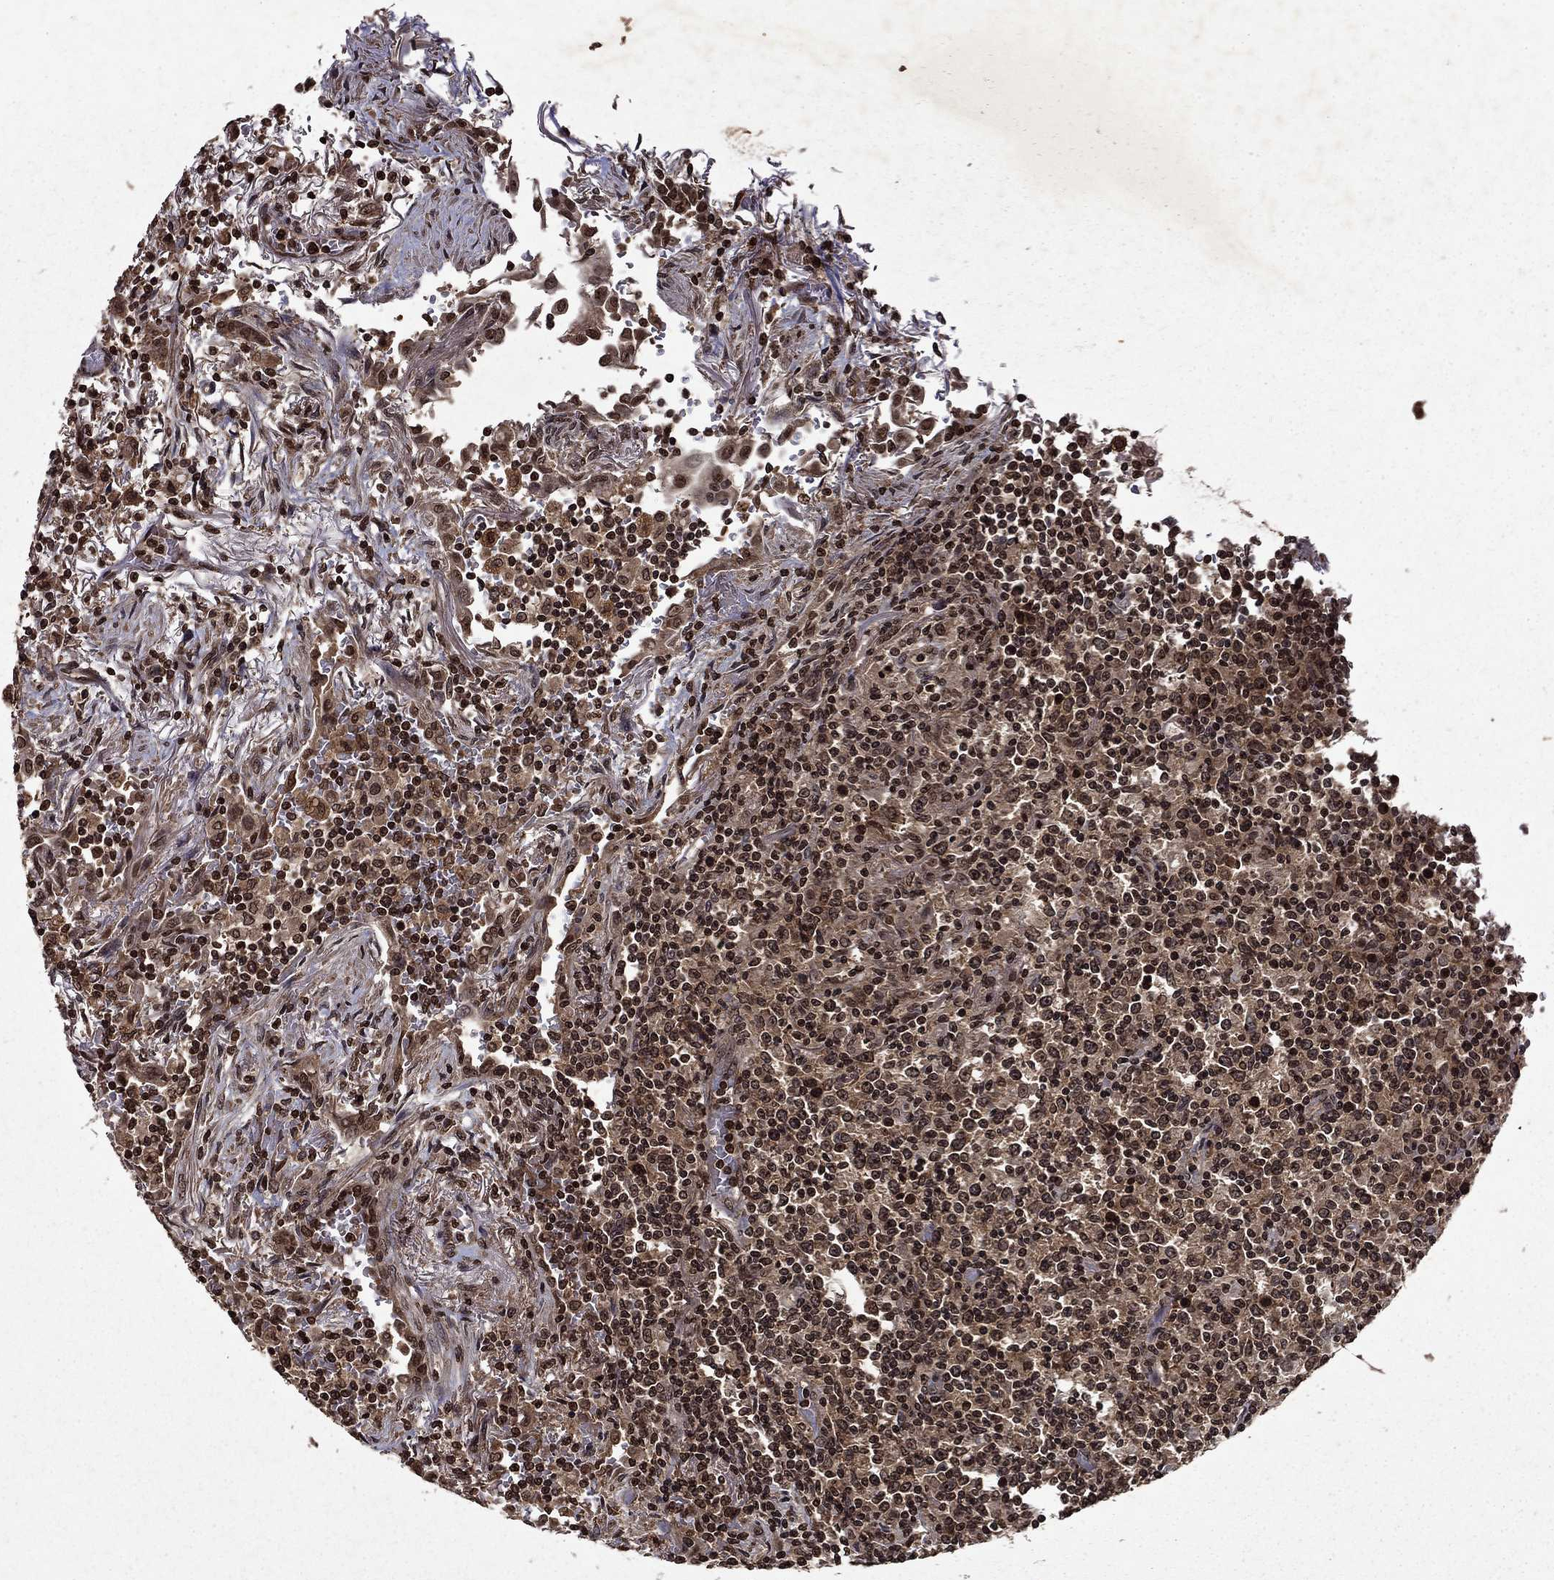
{"staining": {"intensity": "moderate", "quantity": ">75%", "location": "nuclear"}, "tissue": "lymphoma", "cell_type": "Tumor cells", "image_type": "cancer", "snomed": [{"axis": "morphology", "description": "Malignant lymphoma, non-Hodgkin's type, High grade"}, {"axis": "topography", "description": "Lung"}], "caption": "A brown stain shows moderate nuclear expression of a protein in lymphoma tumor cells.", "gene": "PIN4", "patient": {"sex": "male", "age": 79}}